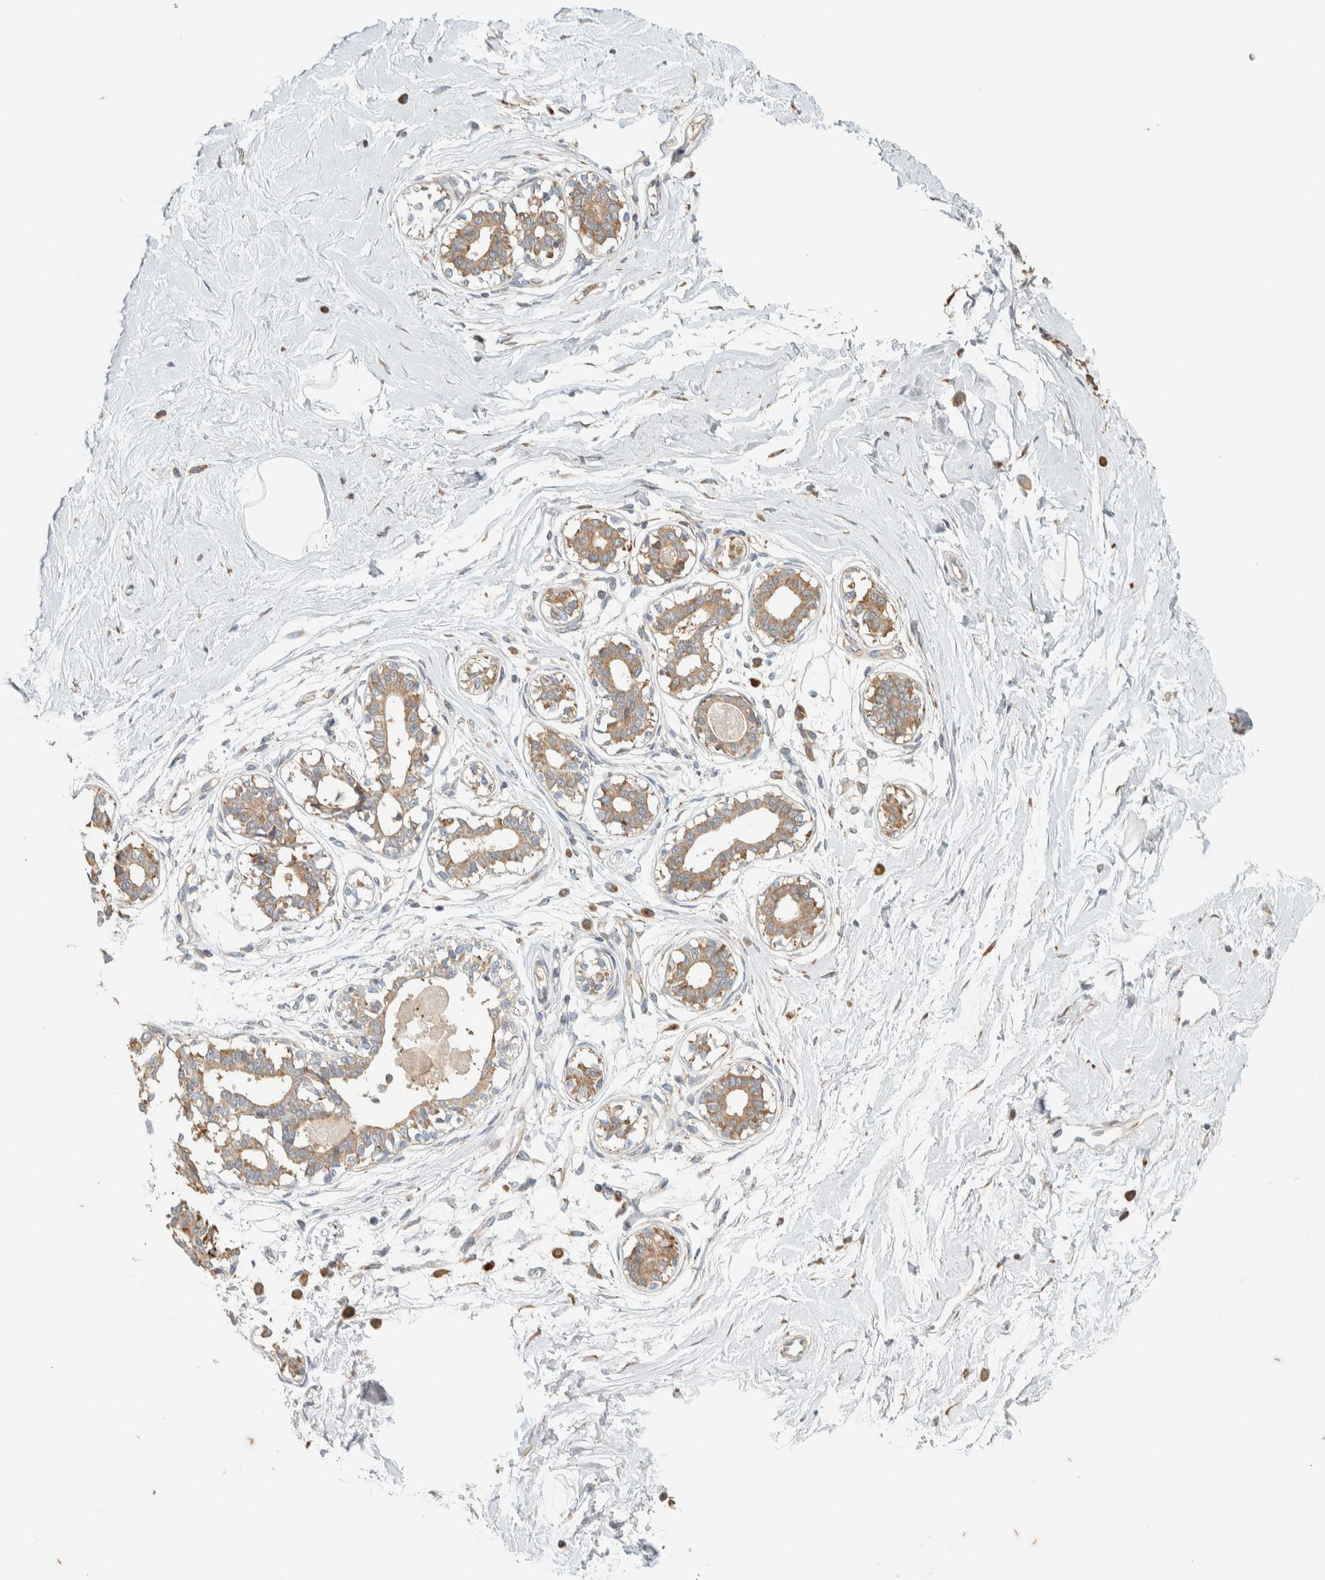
{"staining": {"intensity": "negative", "quantity": "none", "location": "none"}, "tissue": "breast", "cell_type": "Adipocytes", "image_type": "normal", "snomed": [{"axis": "morphology", "description": "Normal tissue, NOS"}, {"axis": "topography", "description": "Breast"}], "caption": "Micrograph shows no protein expression in adipocytes of normal breast. (Brightfield microscopy of DAB immunohistochemistry at high magnification).", "gene": "RAB11FIP1", "patient": {"sex": "female", "age": 45}}